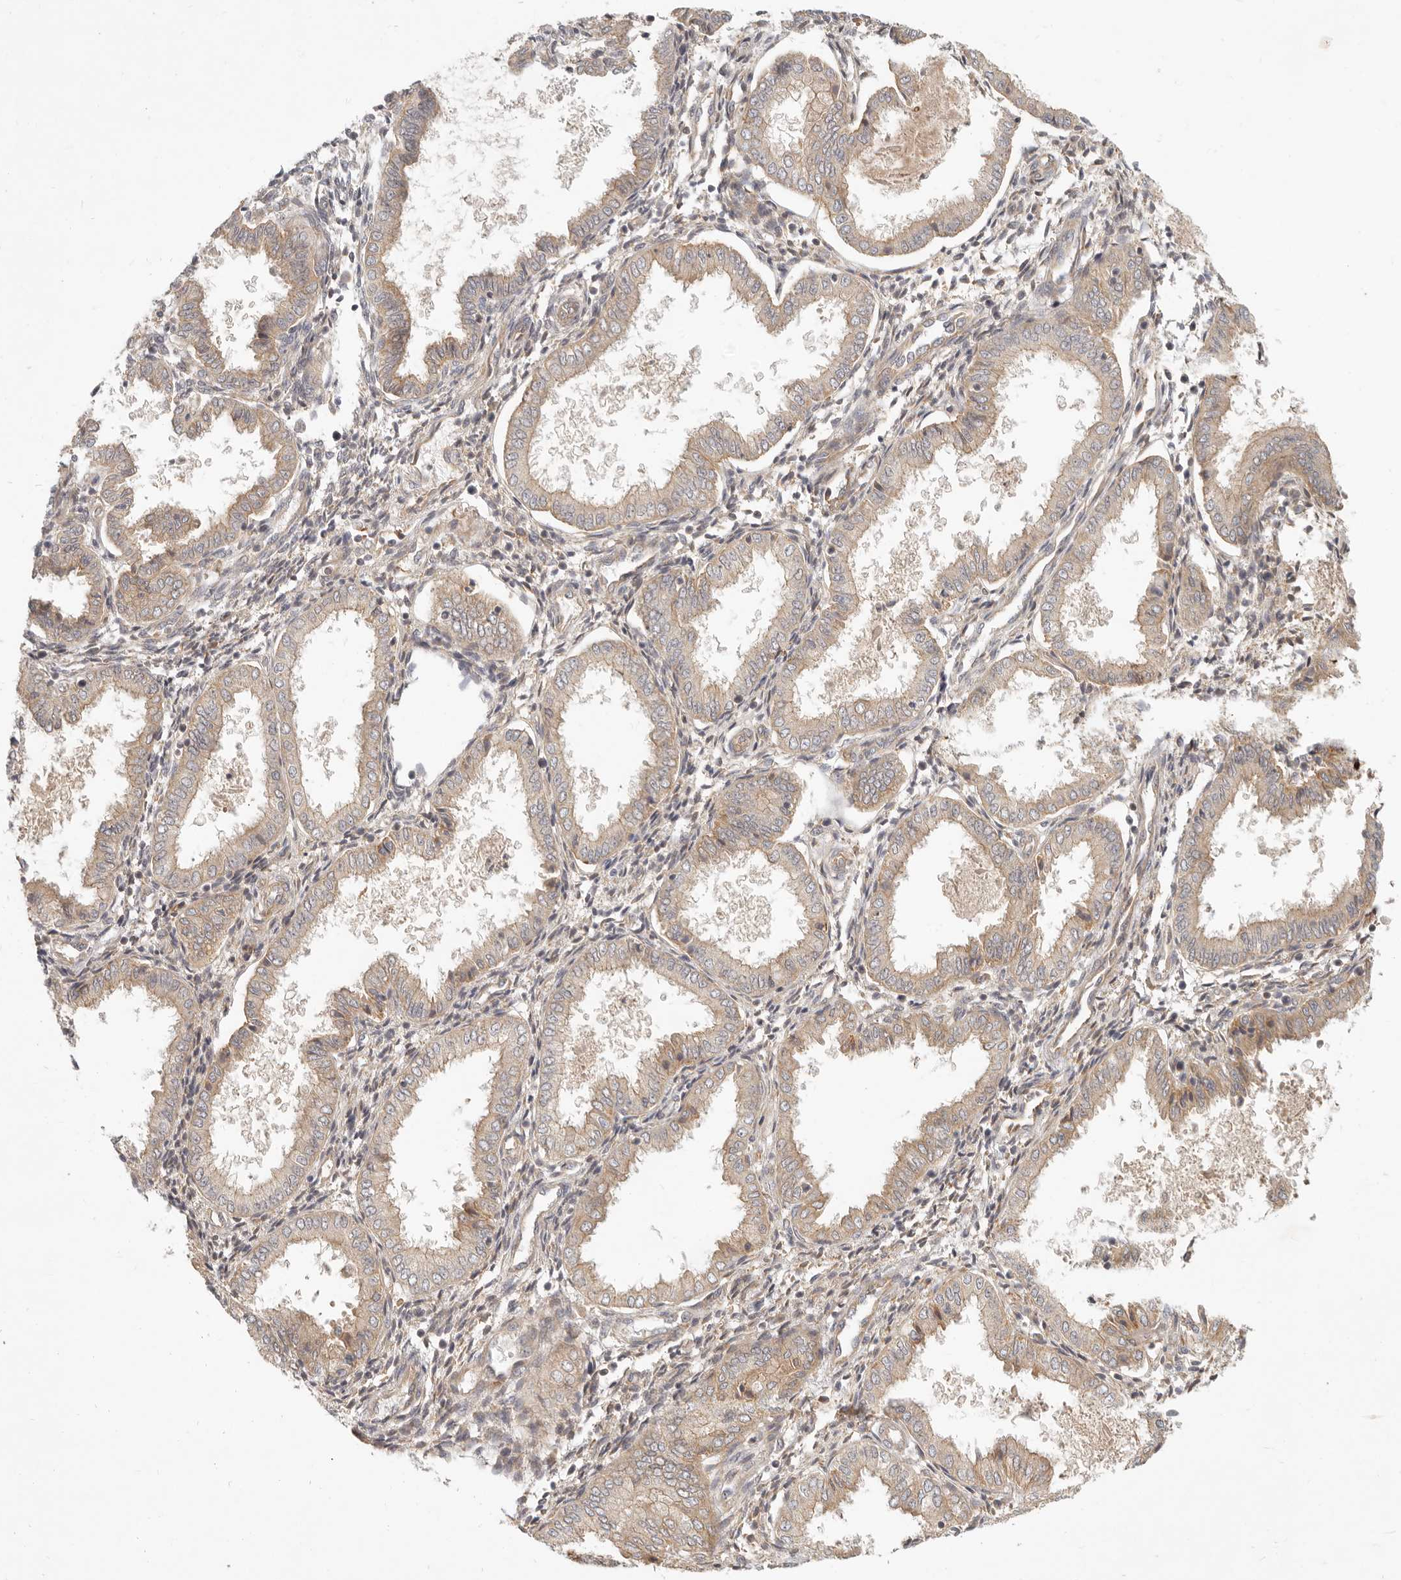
{"staining": {"intensity": "moderate", "quantity": "<25%", "location": "cytoplasmic/membranous"}, "tissue": "endometrium", "cell_type": "Cells in endometrial stroma", "image_type": "normal", "snomed": [{"axis": "morphology", "description": "Normal tissue, NOS"}, {"axis": "topography", "description": "Endometrium"}], "caption": "Immunohistochemical staining of normal human endometrium displays moderate cytoplasmic/membranous protein positivity in approximately <25% of cells in endometrial stroma.", "gene": "UFSP1", "patient": {"sex": "female", "age": 33}}